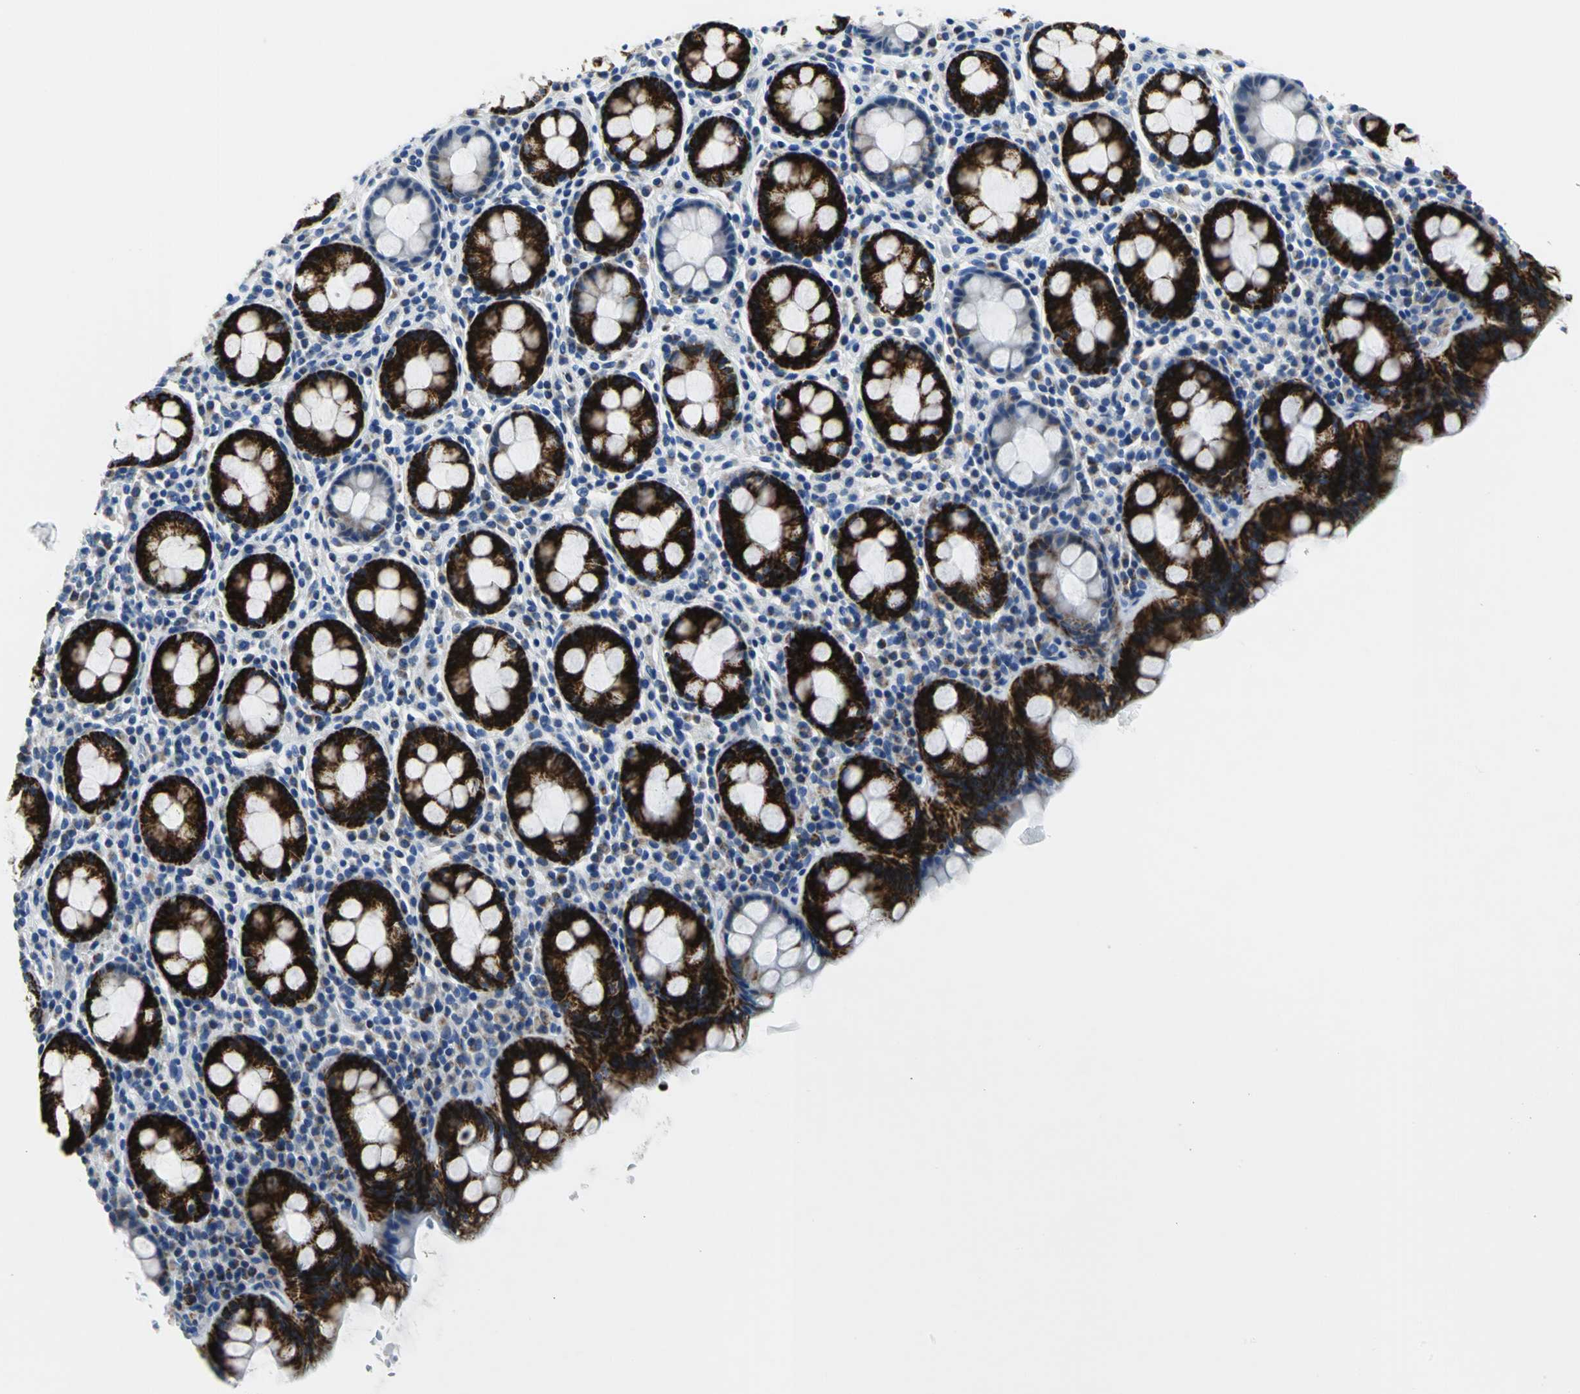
{"staining": {"intensity": "strong", "quantity": ">75%", "location": "cytoplasmic/membranous"}, "tissue": "rectum", "cell_type": "Glandular cells", "image_type": "normal", "snomed": [{"axis": "morphology", "description": "Normal tissue, NOS"}, {"axis": "topography", "description": "Rectum"}], "caption": "Rectum stained with IHC demonstrates strong cytoplasmic/membranous expression in approximately >75% of glandular cells.", "gene": "IFI6", "patient": {"sex": "male", "age": 92}}